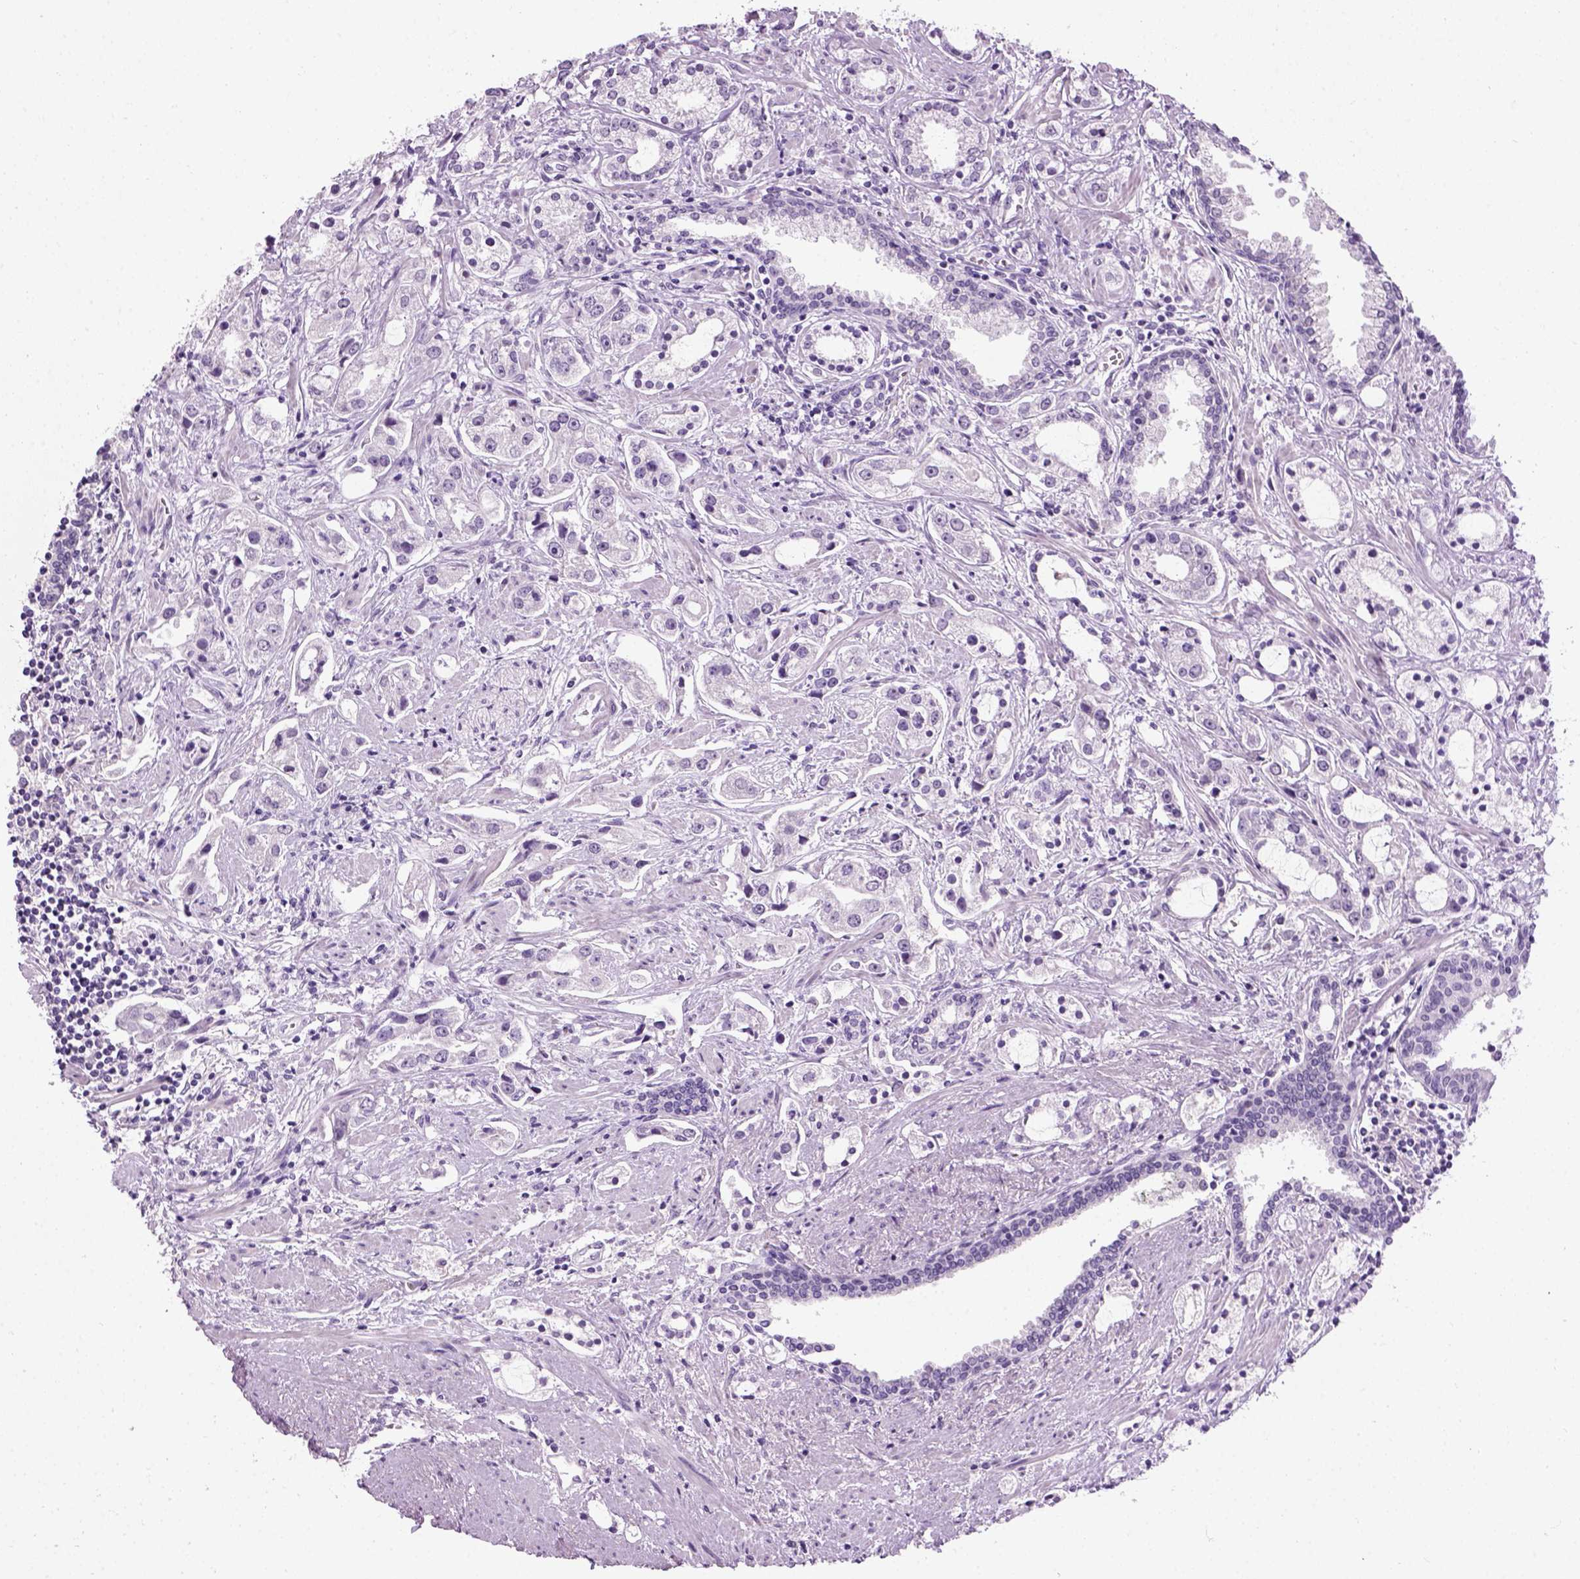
{"staining": {"intensity": "negative", "quantity": "none", "location": "none"}, "tissue": "prostate cancer", "cell_type": "Tumor cells", "image_type": "cancer", "snomed": [{"axis": "morphology", "description": "Adenocarcinoma, Medium grade"}, {"axis": "topography", "description": "Prostate"}], "caption": "The photomicrograph demonstrates no staining of tumor cells in prostate cancer.", "gene": "GABRB2", "patient": {"sex": "male", "age": 57}}